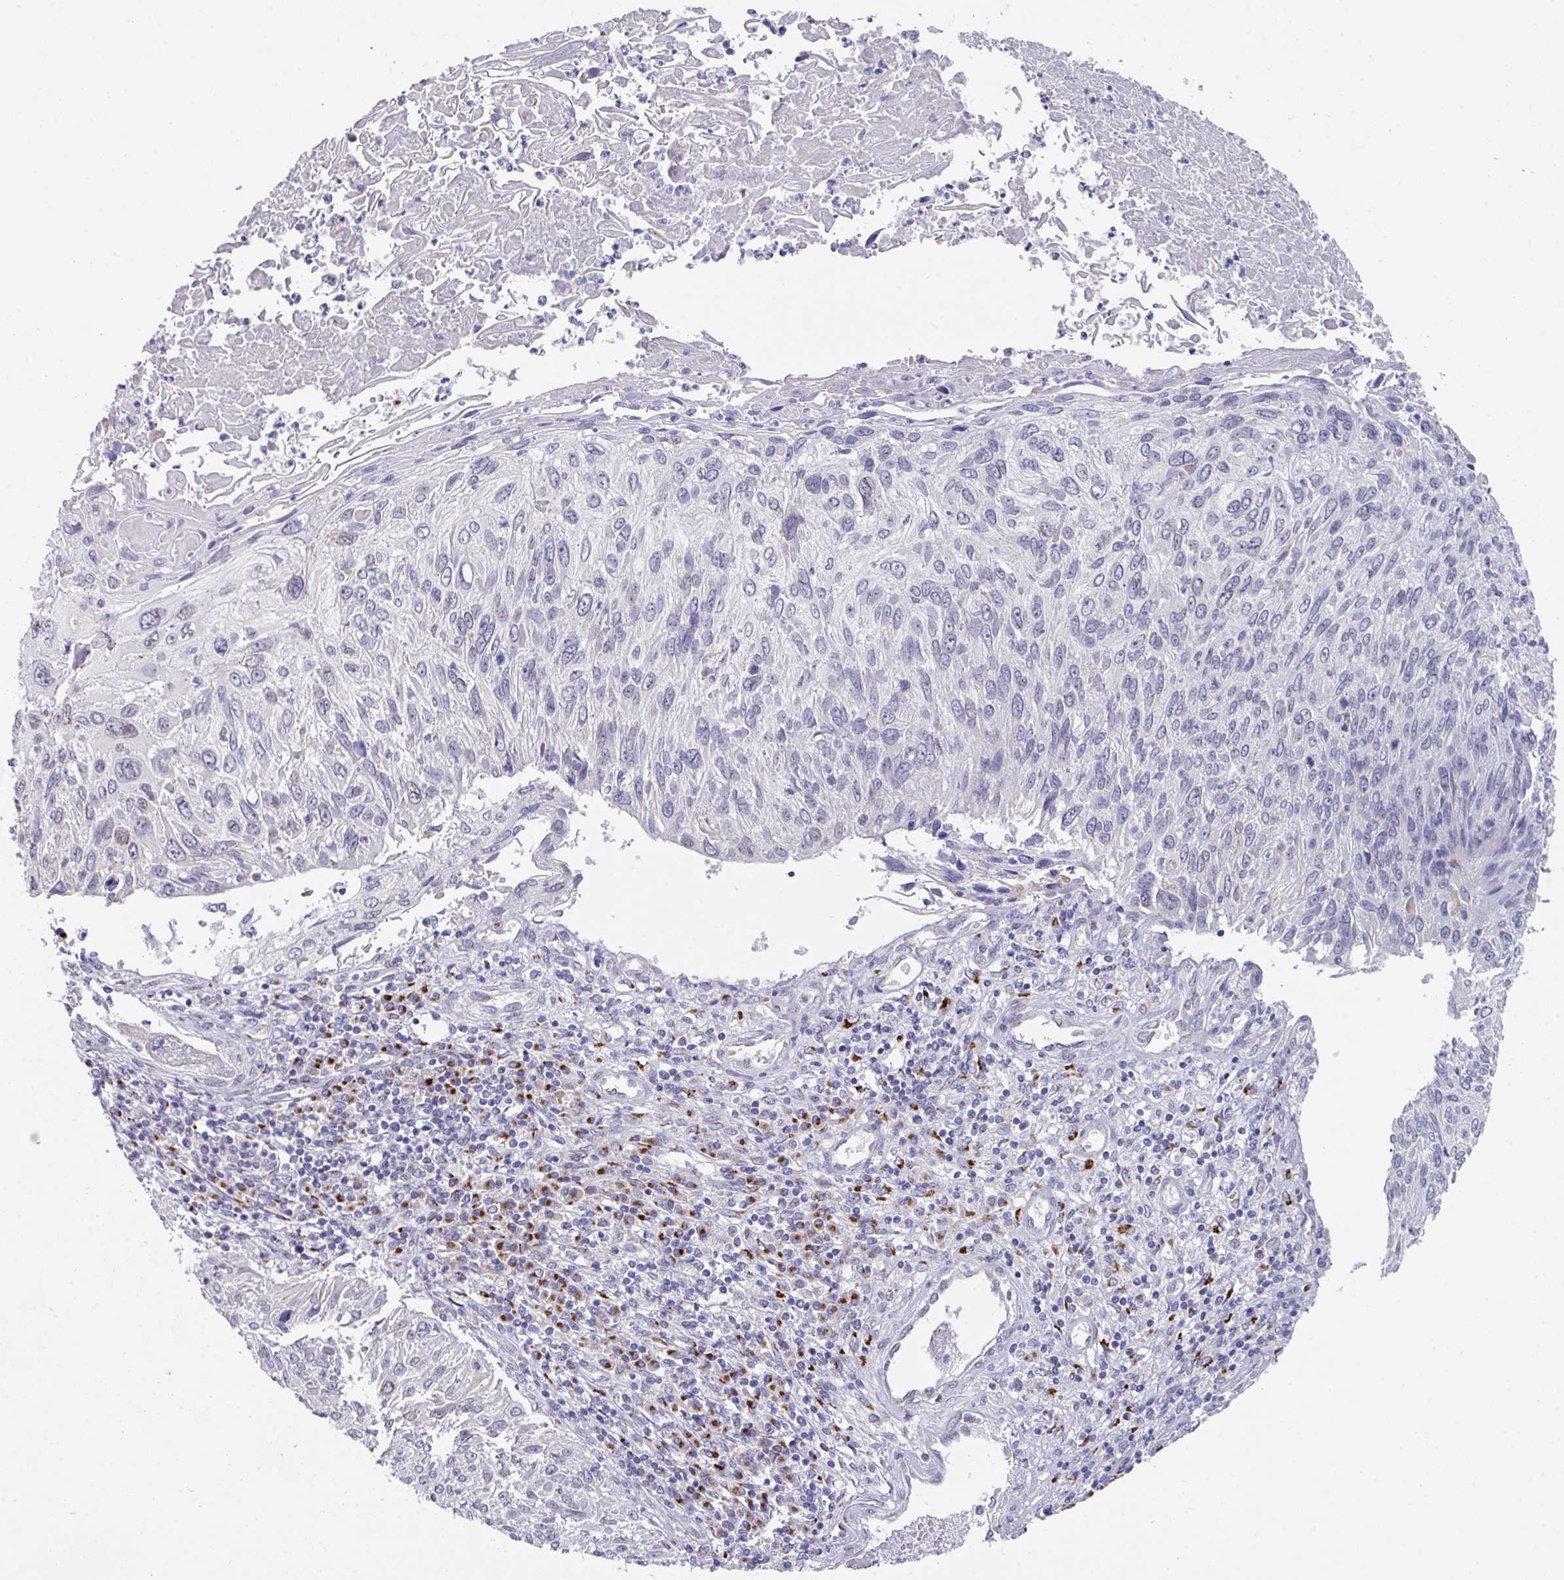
{"staining": {"intensity": "negative", "quantity": "none", "location": "none"}, "tissue": "cervical cancer", "cell_type": "Tumor cells", "image_type": "cancer", "snomed": [{"axis": "morphology", "description": "Squamous cell carcinoma, NOS"}, {"axis": "topography", "description": "Cervix"}], "caption": "IHC of squamous cell carcinoma (cervical) reveals no staining in tumor cells.", "gene": "VKORC1L1", "patient": {"sex": "female", "age": 51}}